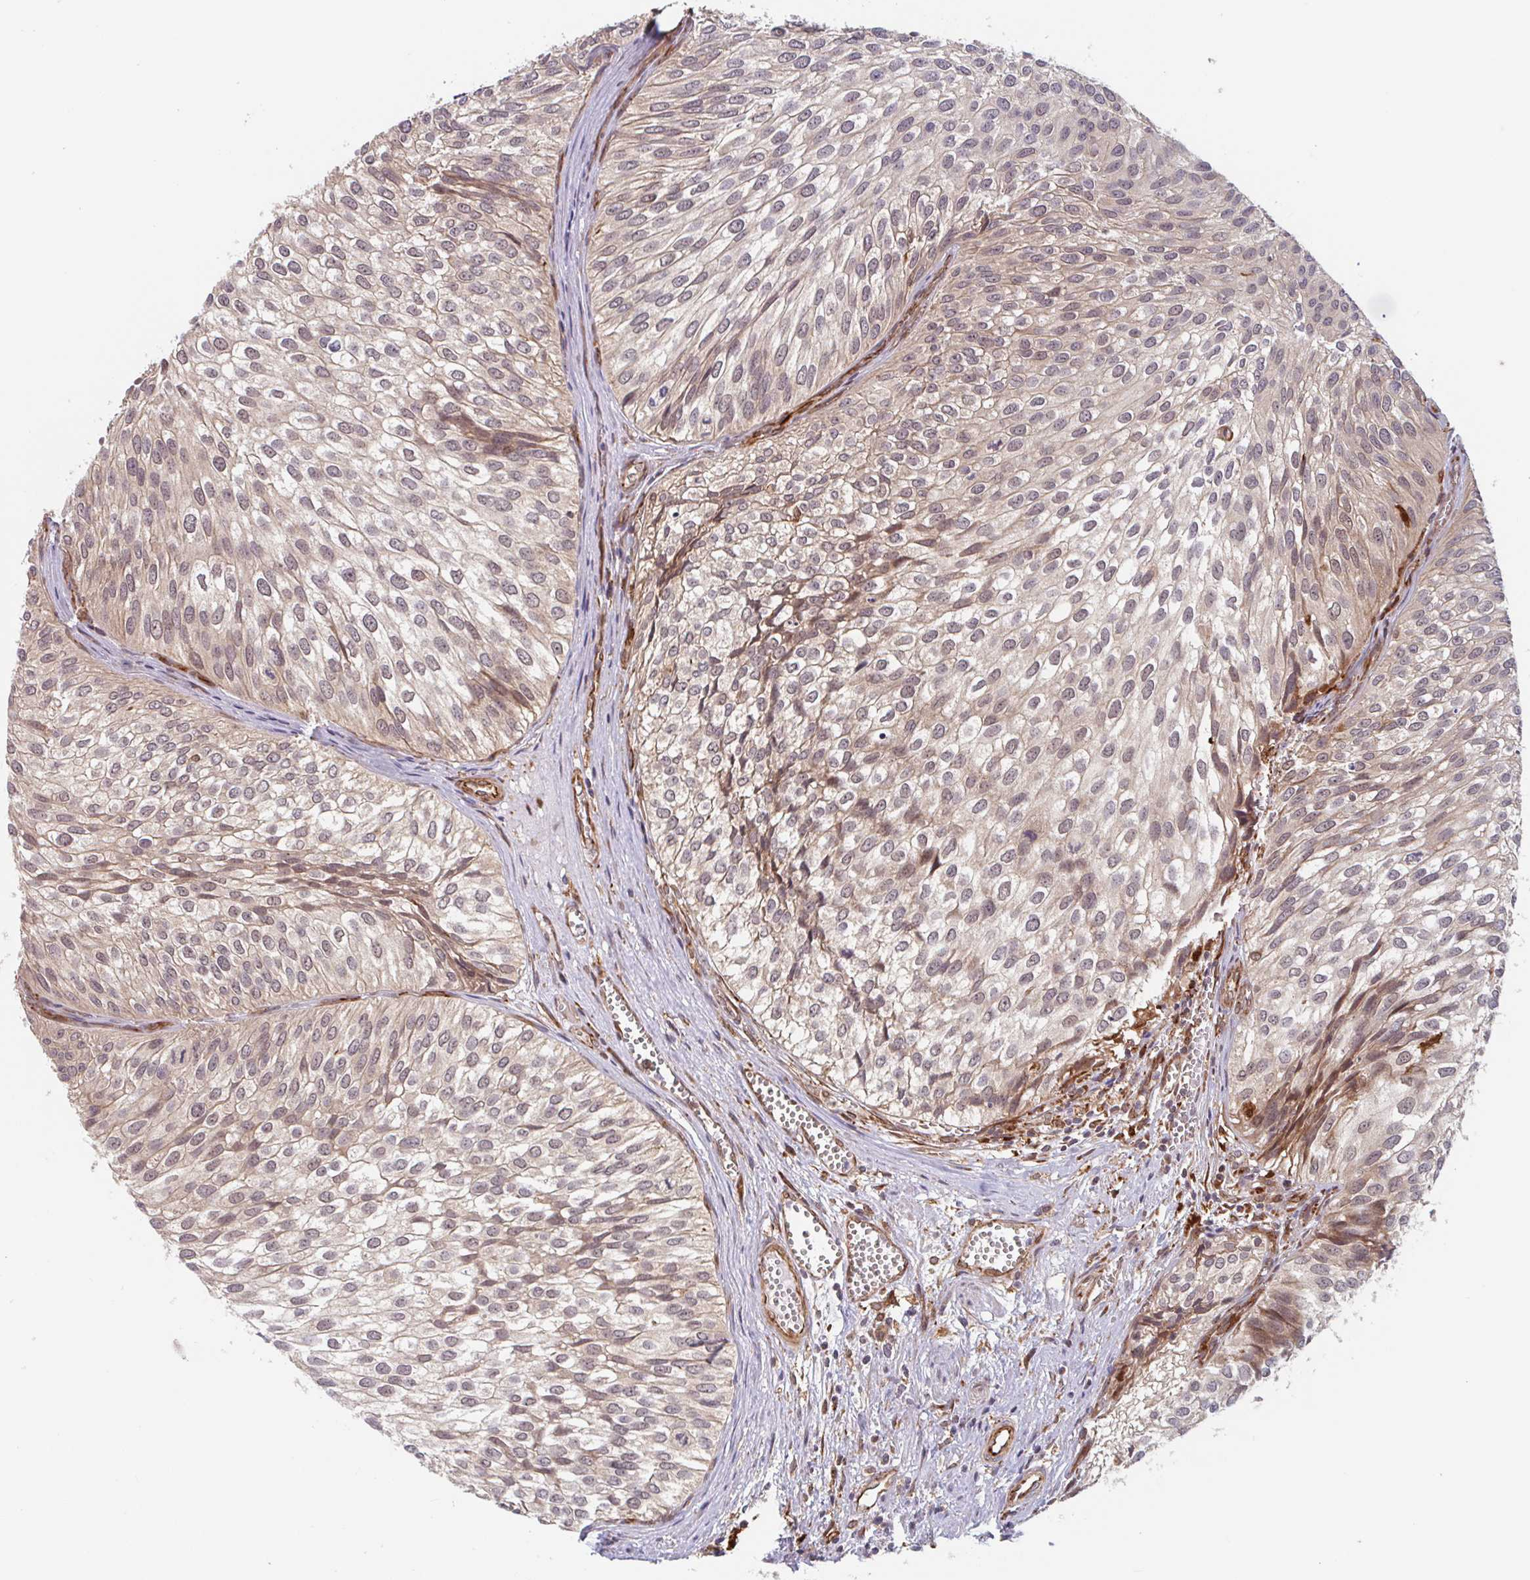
{"staining": {"intensity": "weak", "quantity": "25%-75%", "location": "nuclear"}, "tissue": "urothelial cancer", "cell_type": "Tumor cells", "image_type": "cancer", "snomed": [{"axis": "morphology", "description": "Urothelial carcinoma, Low grade"}, {"axis": "topography", "description": "Urinary bladder"}], "caption": "Low-grade urothelial carcinoma stained with DAB (3,3'-diaminobenzidine) immunohistochemistry (IHC) exhibits low levels of weak nuclear expression in approximately 25%-75% of tumor cells. Immunohistochemistry (ihc) stains the protein of interest in brown and the nuclei are stained blue.", "gene": "NUB1", "patient": {"sex": "male", "age": 91}}